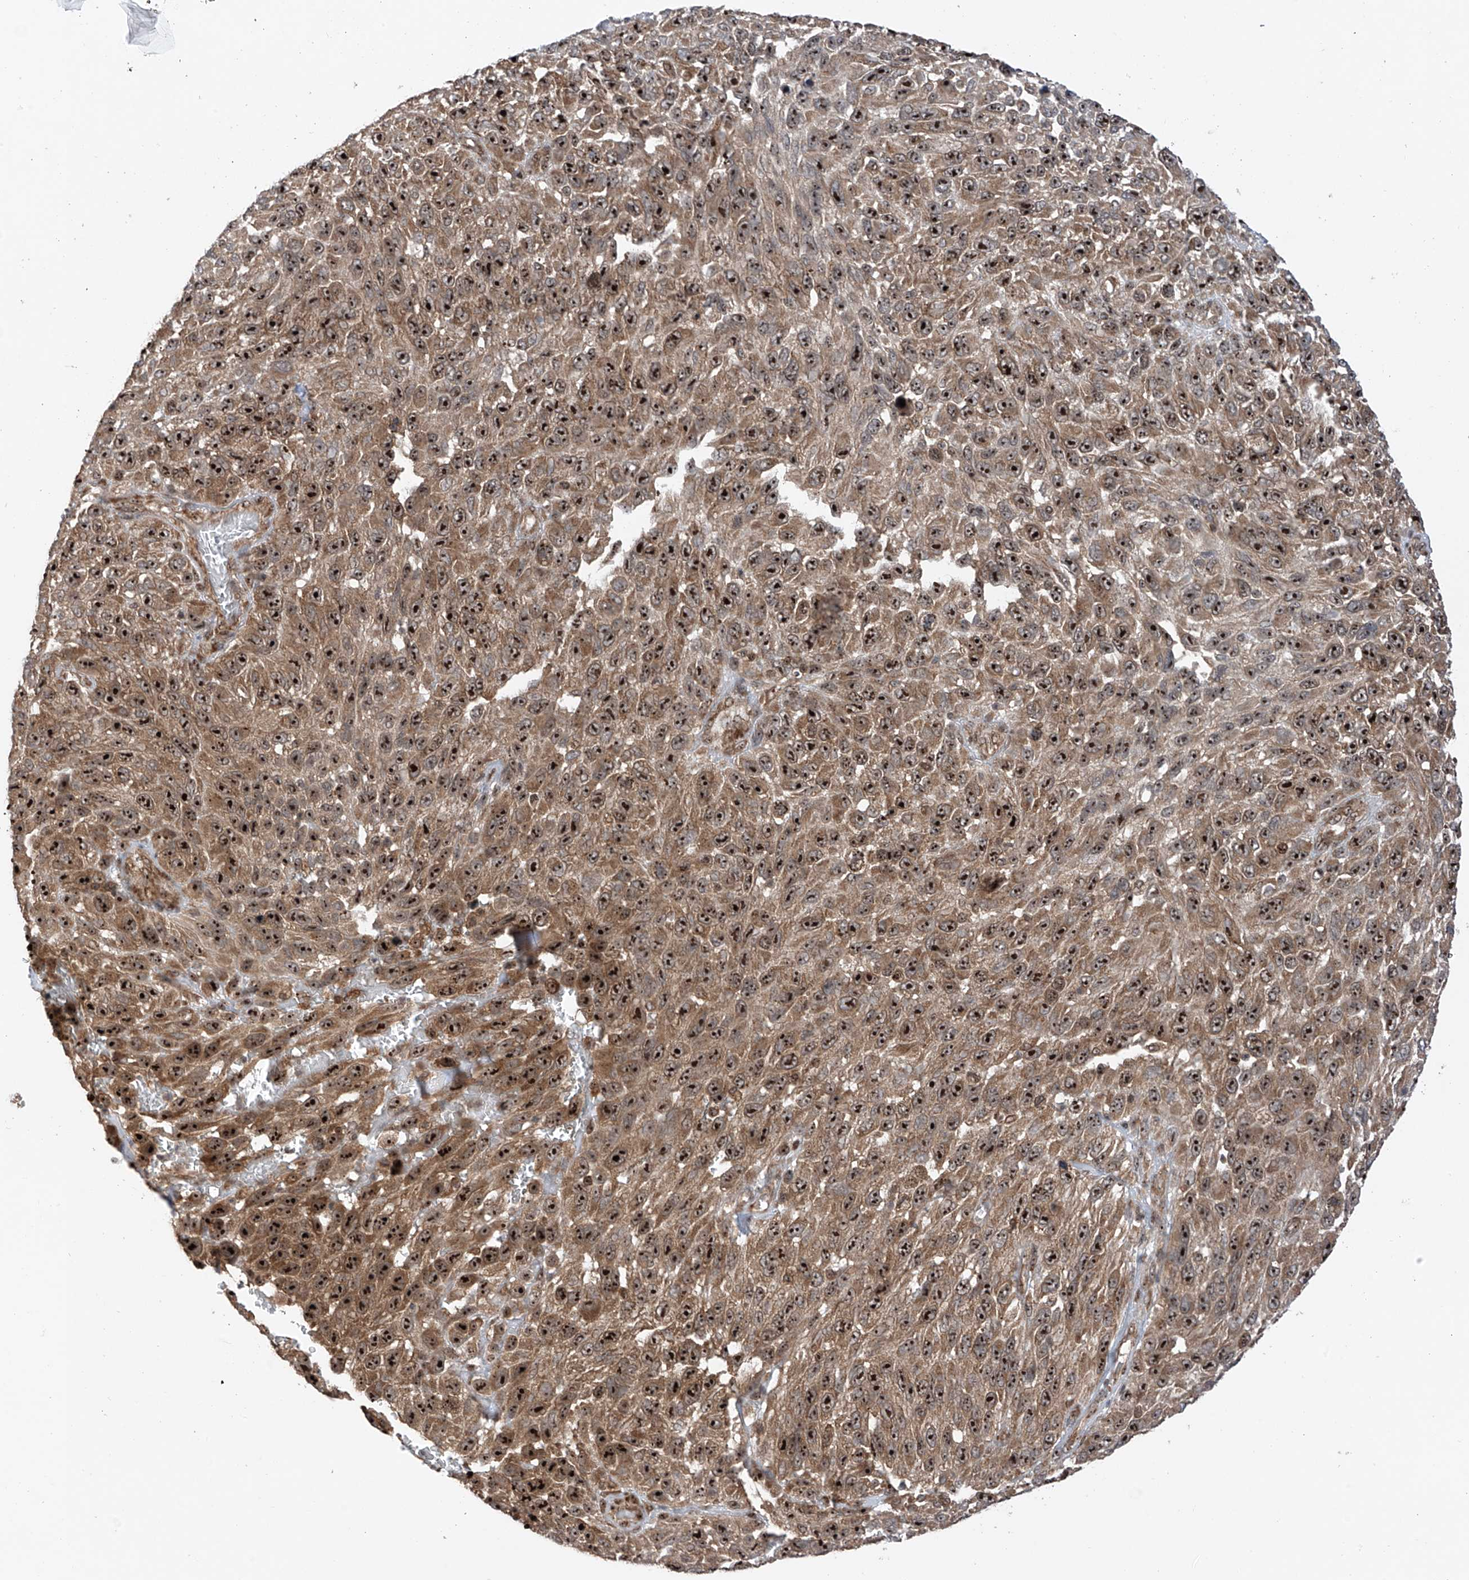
{"staining": {"intensity": "strong", "quantity": ">75%", "location": "cytoplasmic/membranous,nuclear"}, "tissue": "melanoma", "cell_type": "Tumor cells", "image_type": "cancer", "snomed": [{"axis": "morphology", "description": "Malignant melanoma, NOS"}, {"axis": "topography", "description": "Skin"}], "caption": "IHC photomicrograph of neoplastic tissue: human melanoma stained using immunohistochemistry (IHC) exhibits high levels of strong protein expression localized specifically in the cytoplasmic/membranous and nuclear of tumor cells, appearing as a cytoplasmic/membranous and nuclear brown color.", "gene": "C1orf131", "patient": {"sex": "female", "age": 96}}